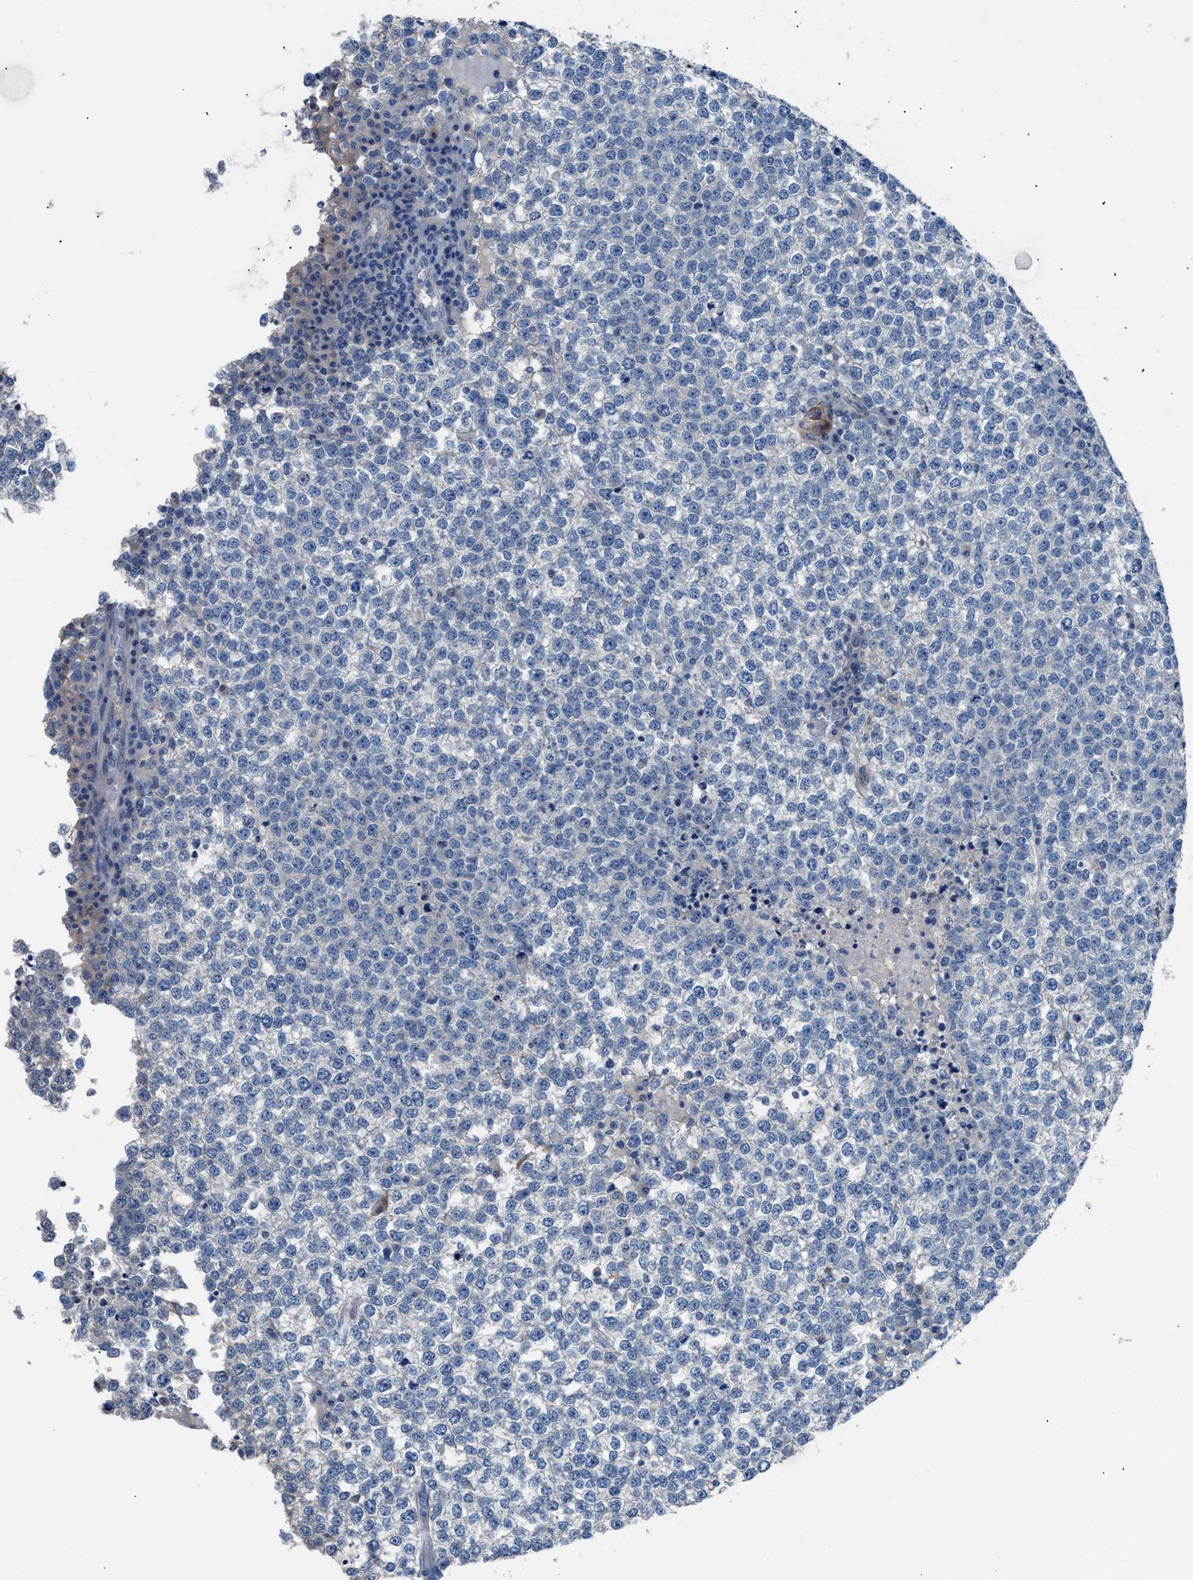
{"staining": {"intensity": "negative", "quantity": "none", "location": "none"}, "tissue": "testis cancer", "cell_type": "Tumor cells", "image_type": "cancer", "snomed": [{"axis": "morphology", "description": "Seminoma, NOS"}, {"axis": "topography", "description": "Testis"}], "caption": "Tumor cells show no significant protein positivity in testis seminoma.", "gene": "ITPR1", "patient": {"sex": "male", "age": 65}}